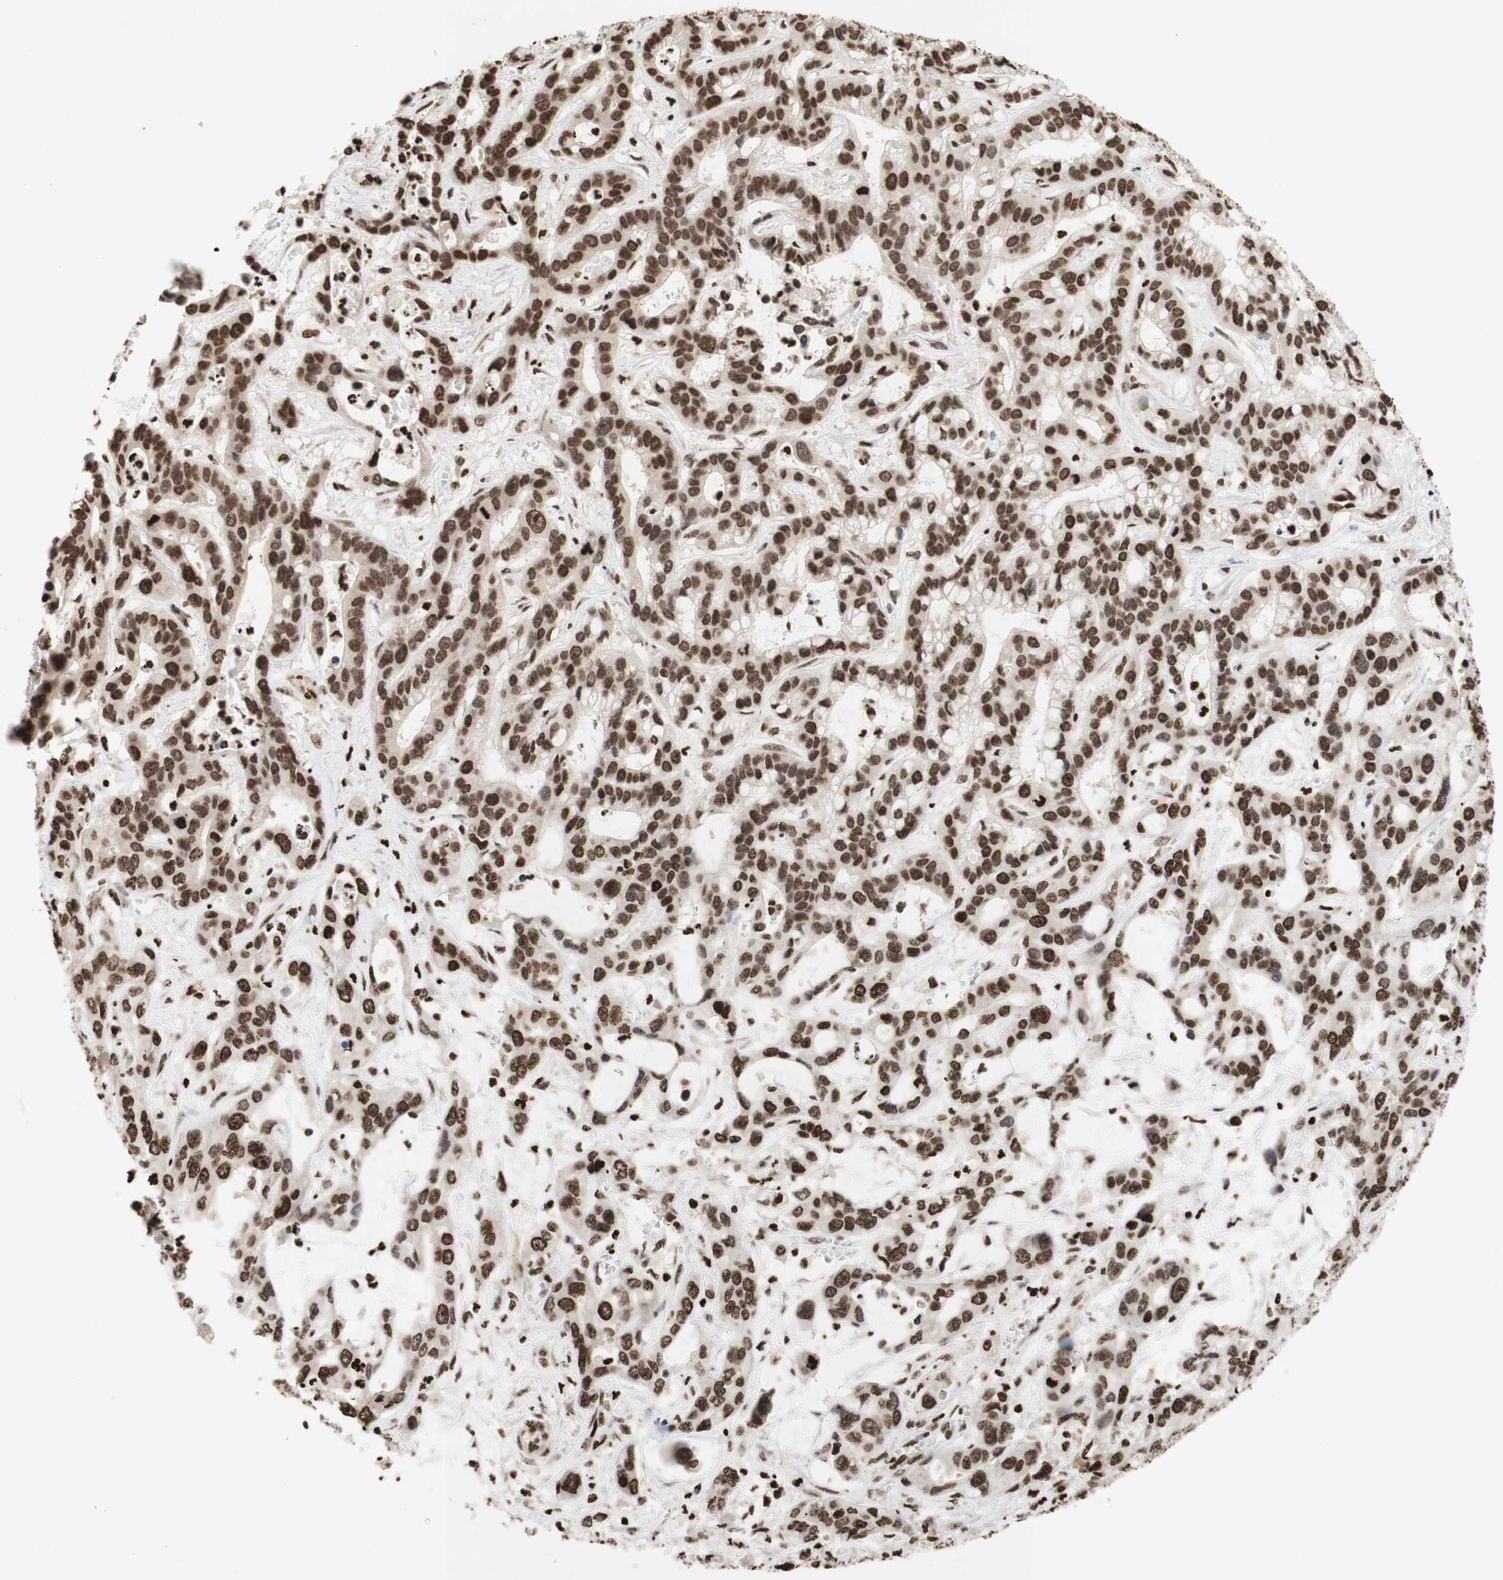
{"staining": {"intensity": "strong", "quantity": ">75%", "location": "nuclear"}, "tissue": "liver cancer", "cell_type": "Tumor cells", "image_type": "cancer", "snomed": [{"axis": "morphology", "description": "Cholangiocarcinoma"}, {"axis": "topography", "description": "Liver"}], "caption": "The immunohistochemical stain labels strong nuclear staining in tumor cells of liver cancer (cholangiocarcinoma) tissue. (Brightfield microscopy of DAB IHC at high magnification).", "gene": "NCOA3", "patient": {"sex": "female", "age": 65}}